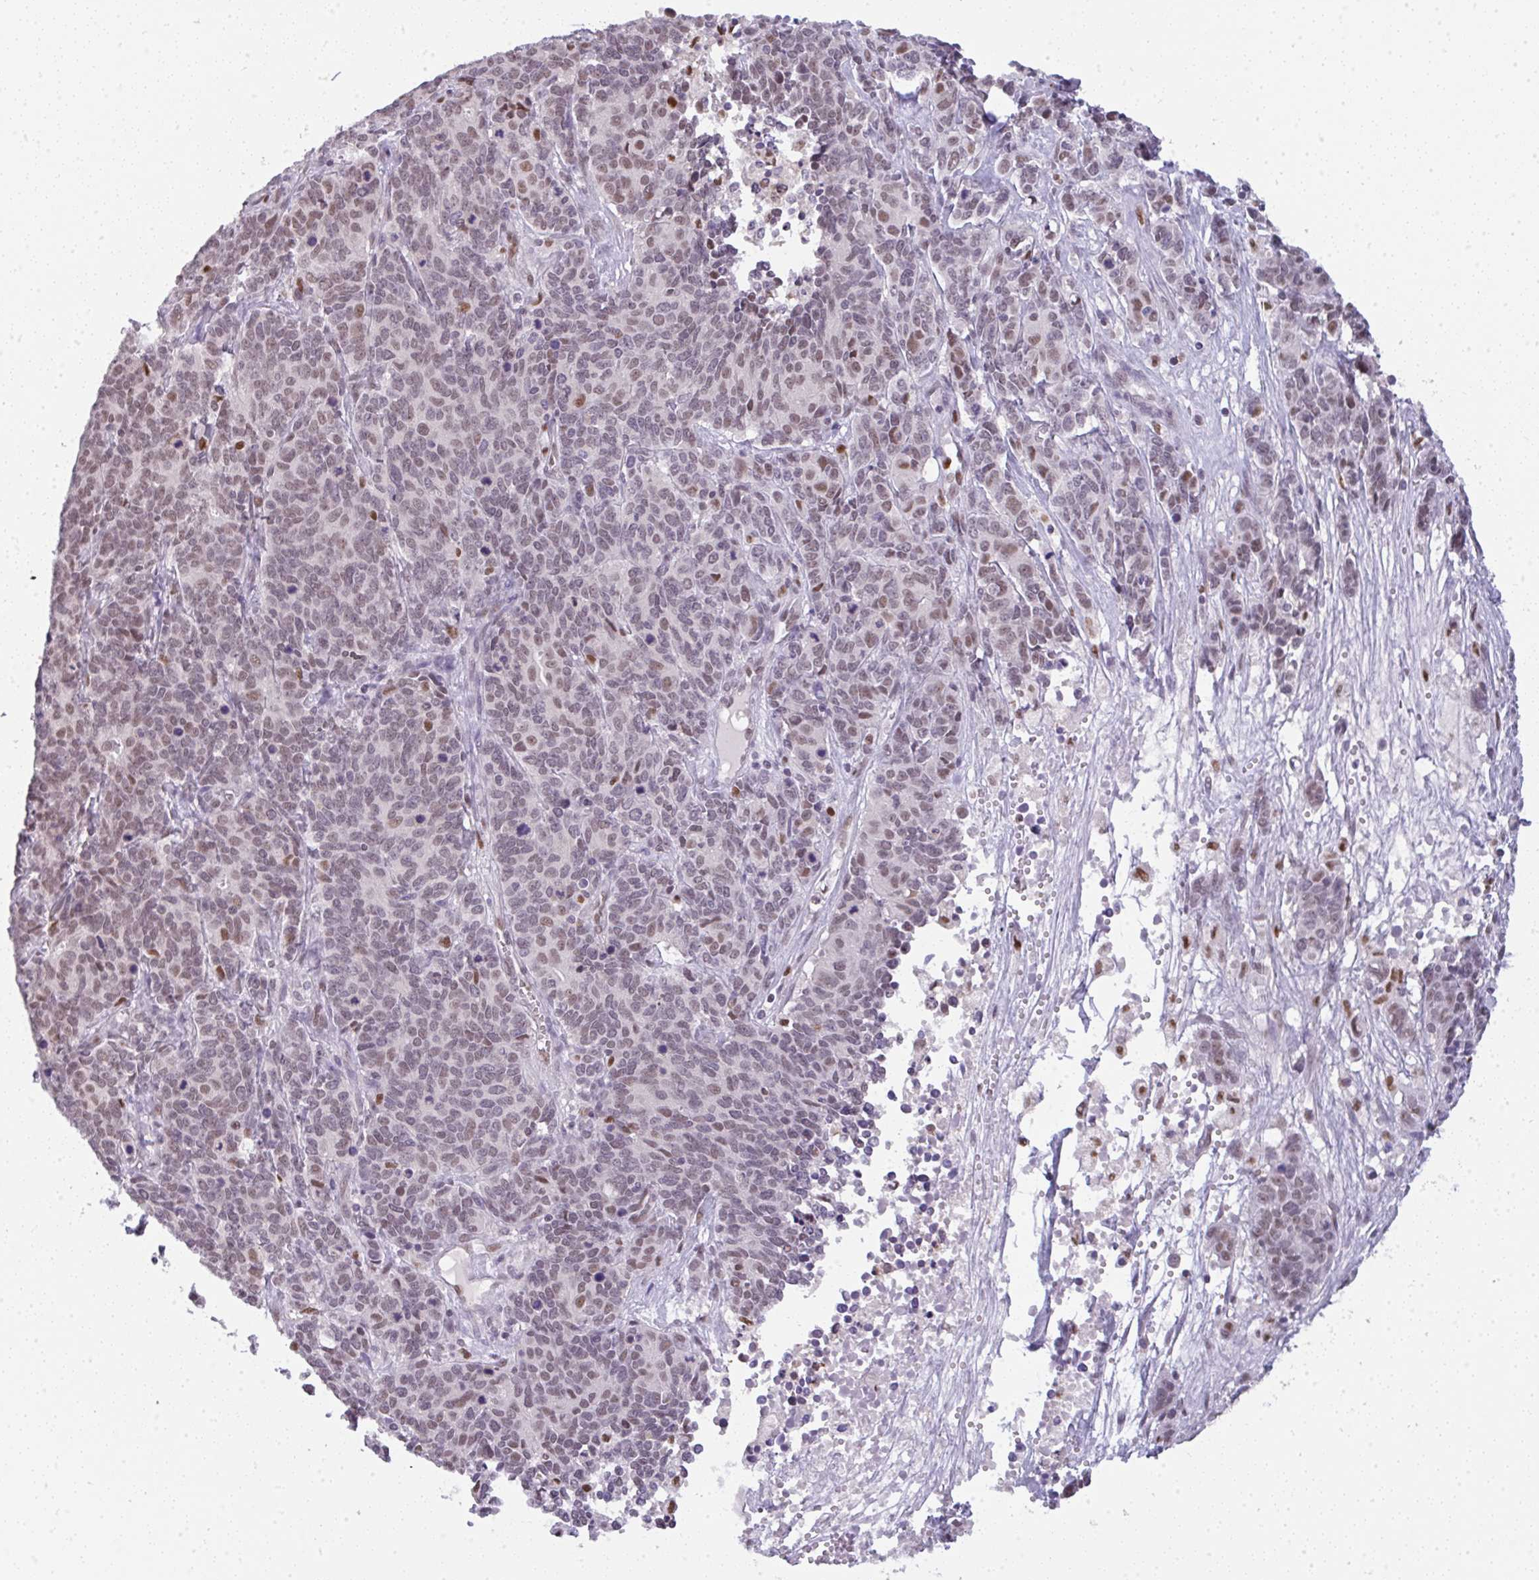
{"staining": {"intensity": "weak", "quantity": "25%-75%", "location": "nuclear"}, "tissue": "cervical cancer", "cell_type": "Tumor cells", "image_type": "cancer", "snomed": [{"axis": "morphology", "description": "Squamous cell carcinoma, NOS"}, {"axis": "topography", "description": "Cervix"}], "caption": "Immunohistochemical staining of cervical cancer (squamous cell carcinoma) reveals low levels of weak nuclear protein staining in approximately 25%-75% of tumor cells. (Brightfield microscopy of DAB IHC at high magnification).", "gene": "BBX", "patient": {"sex": "female", "age": 60}}